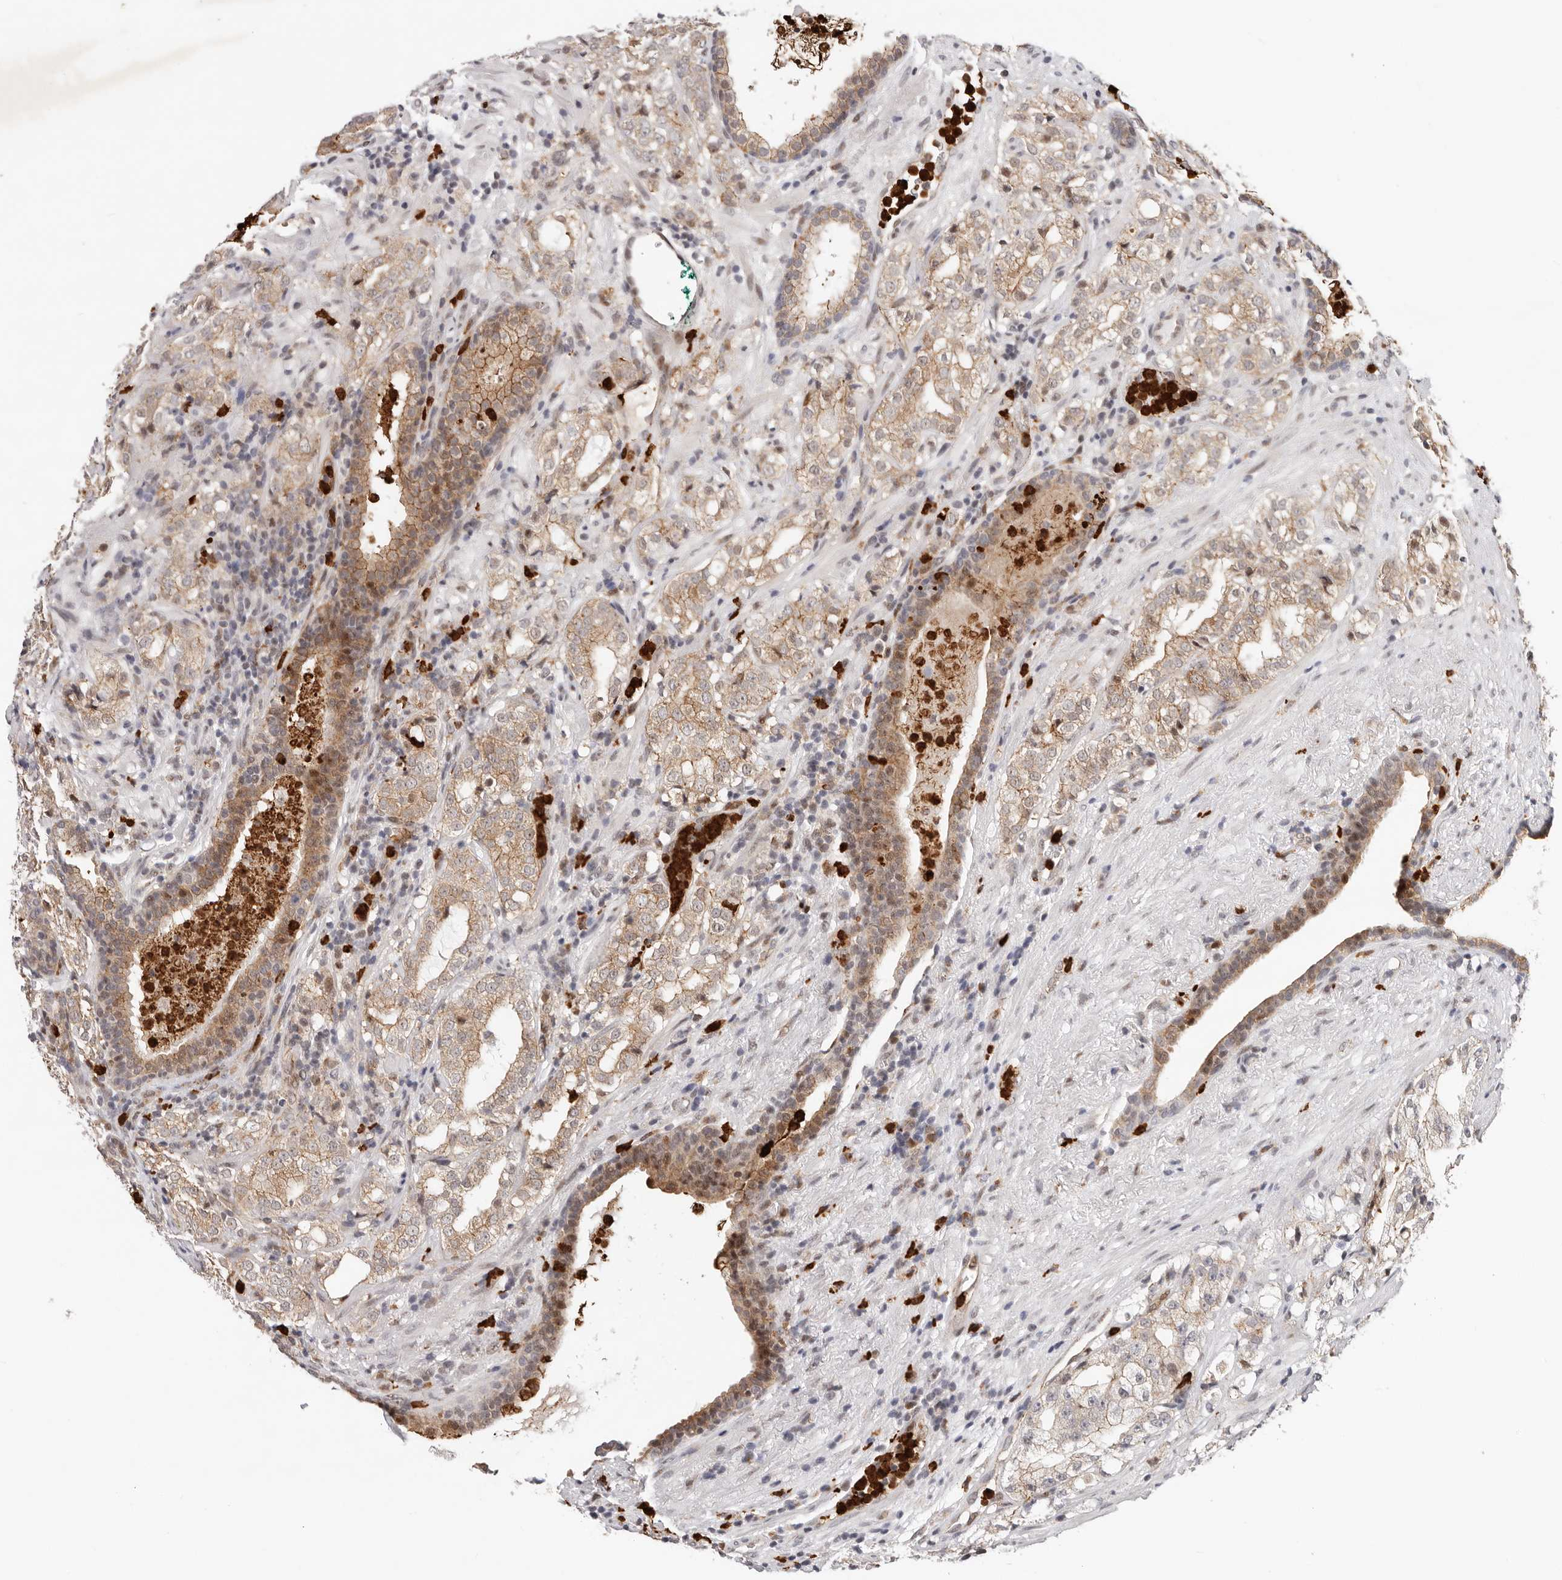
{"staining": {"intensity": "moderate", "quantity": ">75%", "location": "cytoplasmic/membranous"}, "tissue": "prostate cancer", "cell_type": "Tumor cells", "image_type": "cancer", "snomed": [{"axis": "morphology", "description": "Adenocarcinoma, High grade"}, {"axis": "topography", "description": "Prostate"}], "caption": "Immunohistochemical staining of human prostate high-grade adenocarcinoma demonstrates medium levels of moderate cytoplasmic/membranous staining in approximately >75% of tumor cells.", "gene": "AFDN", "patient": {"sex": "male", "age": 64}}